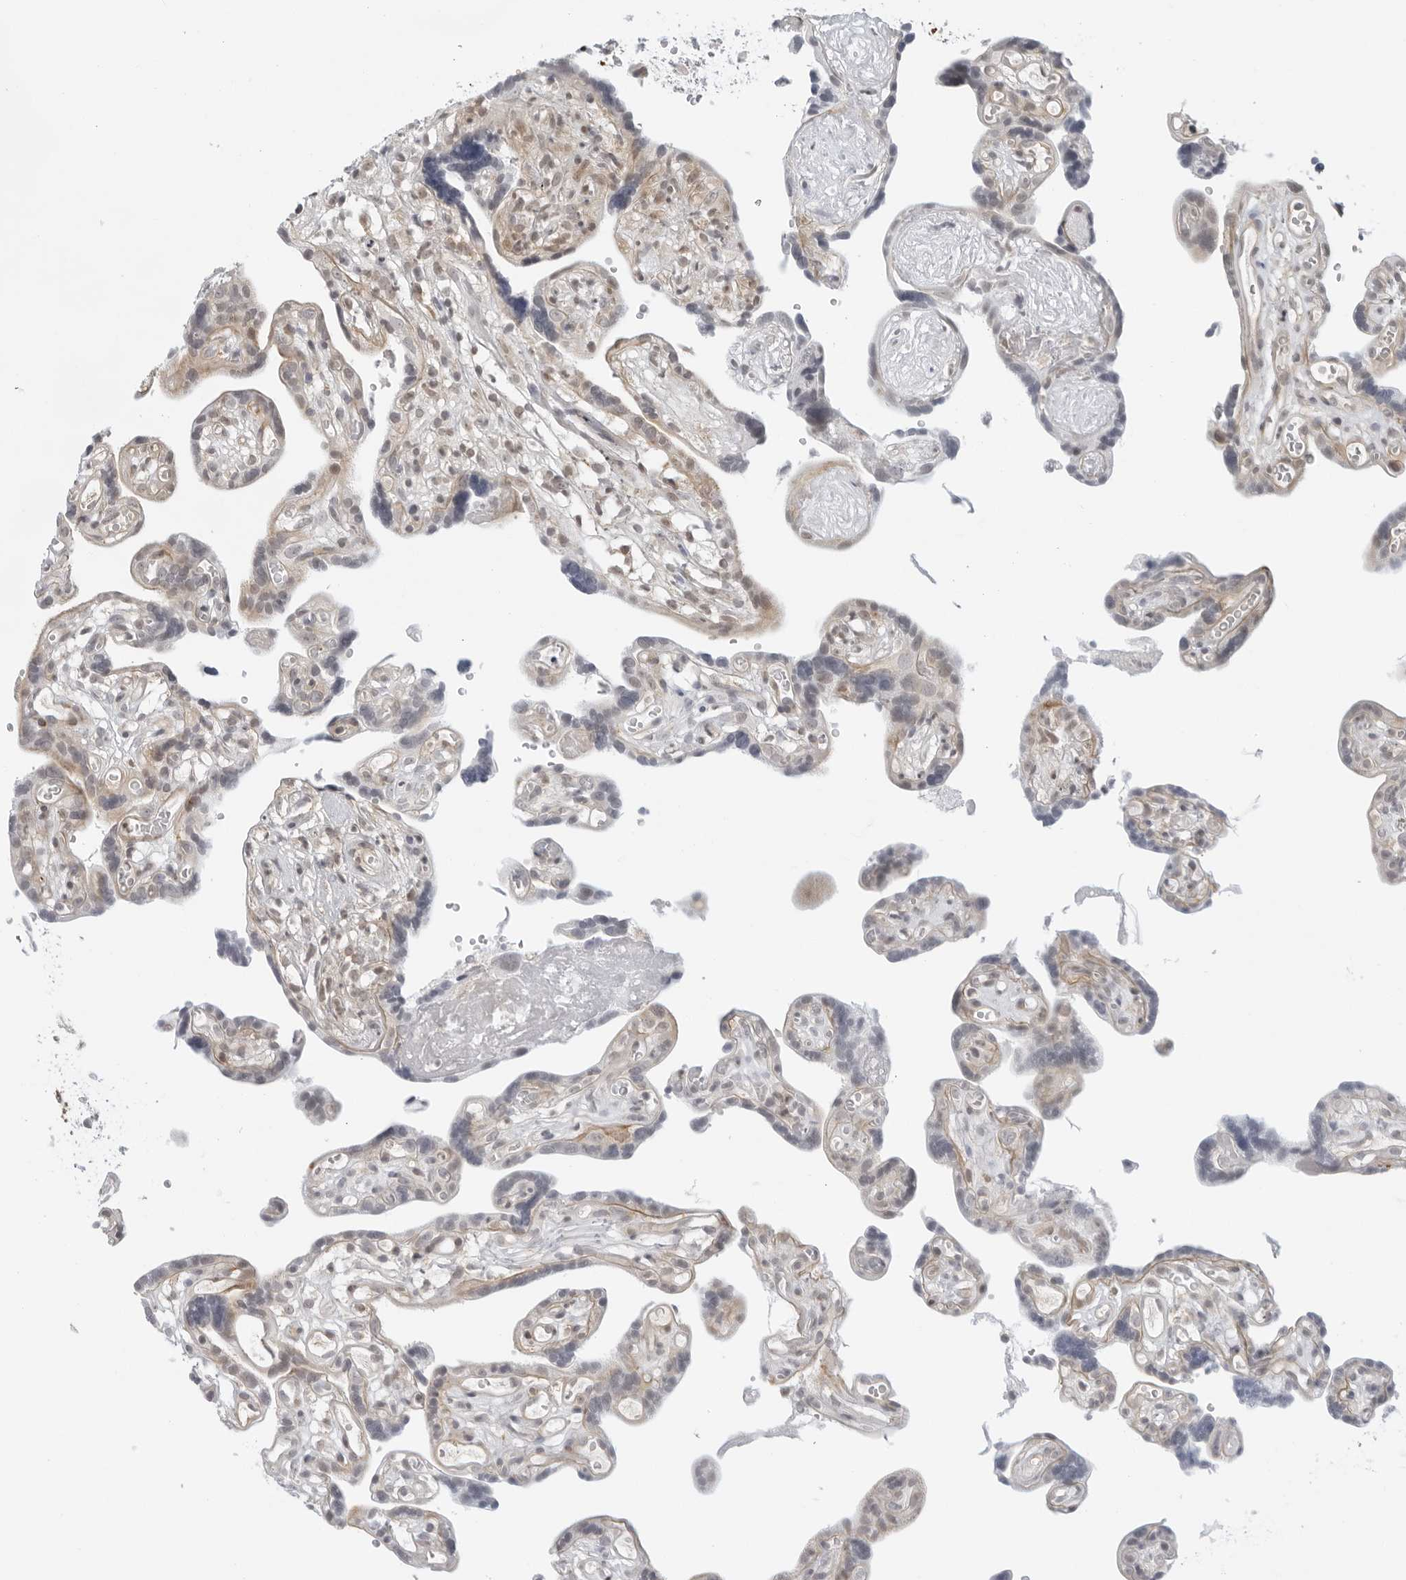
{"staining": {"intensity": "weak", "quantity": "<25%", "location": "cytoplasmic/membranous,nuclear"}, "tissue": "placenta", "cell_type": "Decidual cells", "image_type": "normal", "snomed": [{"axis": "morphology", "description": "Normal tissue, NOS"}, {"axis": "topography", "description": "Placenta"}], "caption": "A high-resolution histopathology image shows IHC staining of benign placenta, which shows no significant staining in decidual cells.", "gene": "SUGCT", "patient": {"sex": "female", "age": 30}}